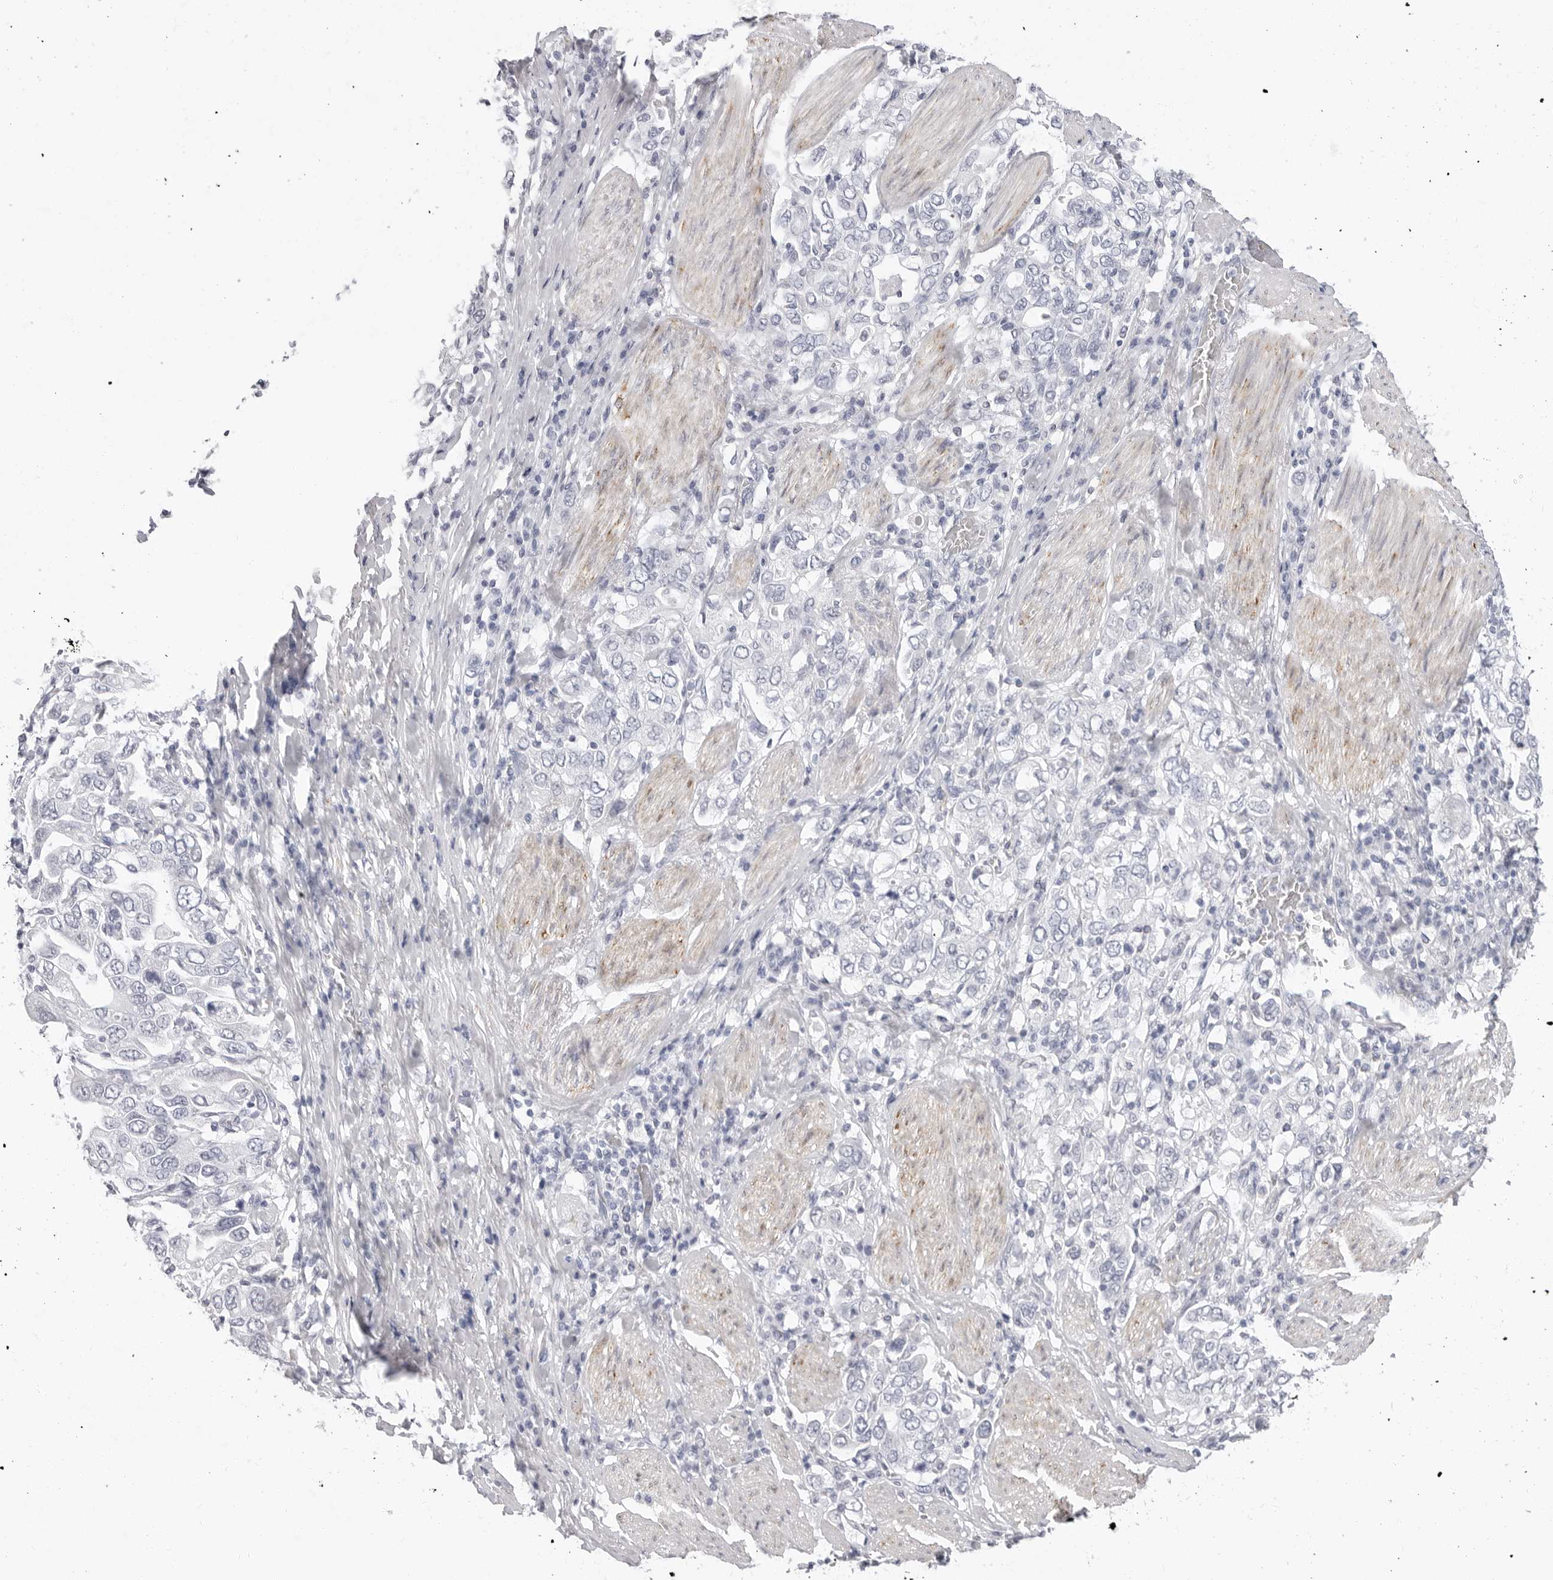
{"staining": {"intensity": "negative", "quantity": "none", "location": "none"}, "tissue": "stomach cancer", "cell_type": "Tumor cells", "image_type": "cancer", "snomed": [{"axis": "morphology", "description": "Adenocarcinoma, NOS"}, {"axis": "topography", "description": "Stomach, upper"}], "caption": "DAB (3,3'-diaminobenzidine) immunohistochemical staining of adenocarcinoma (stomach) demonstrates no significant expression in tumor cells.", "gene": "ERICH3", "patient": {"sex": "male", "age": 62}}